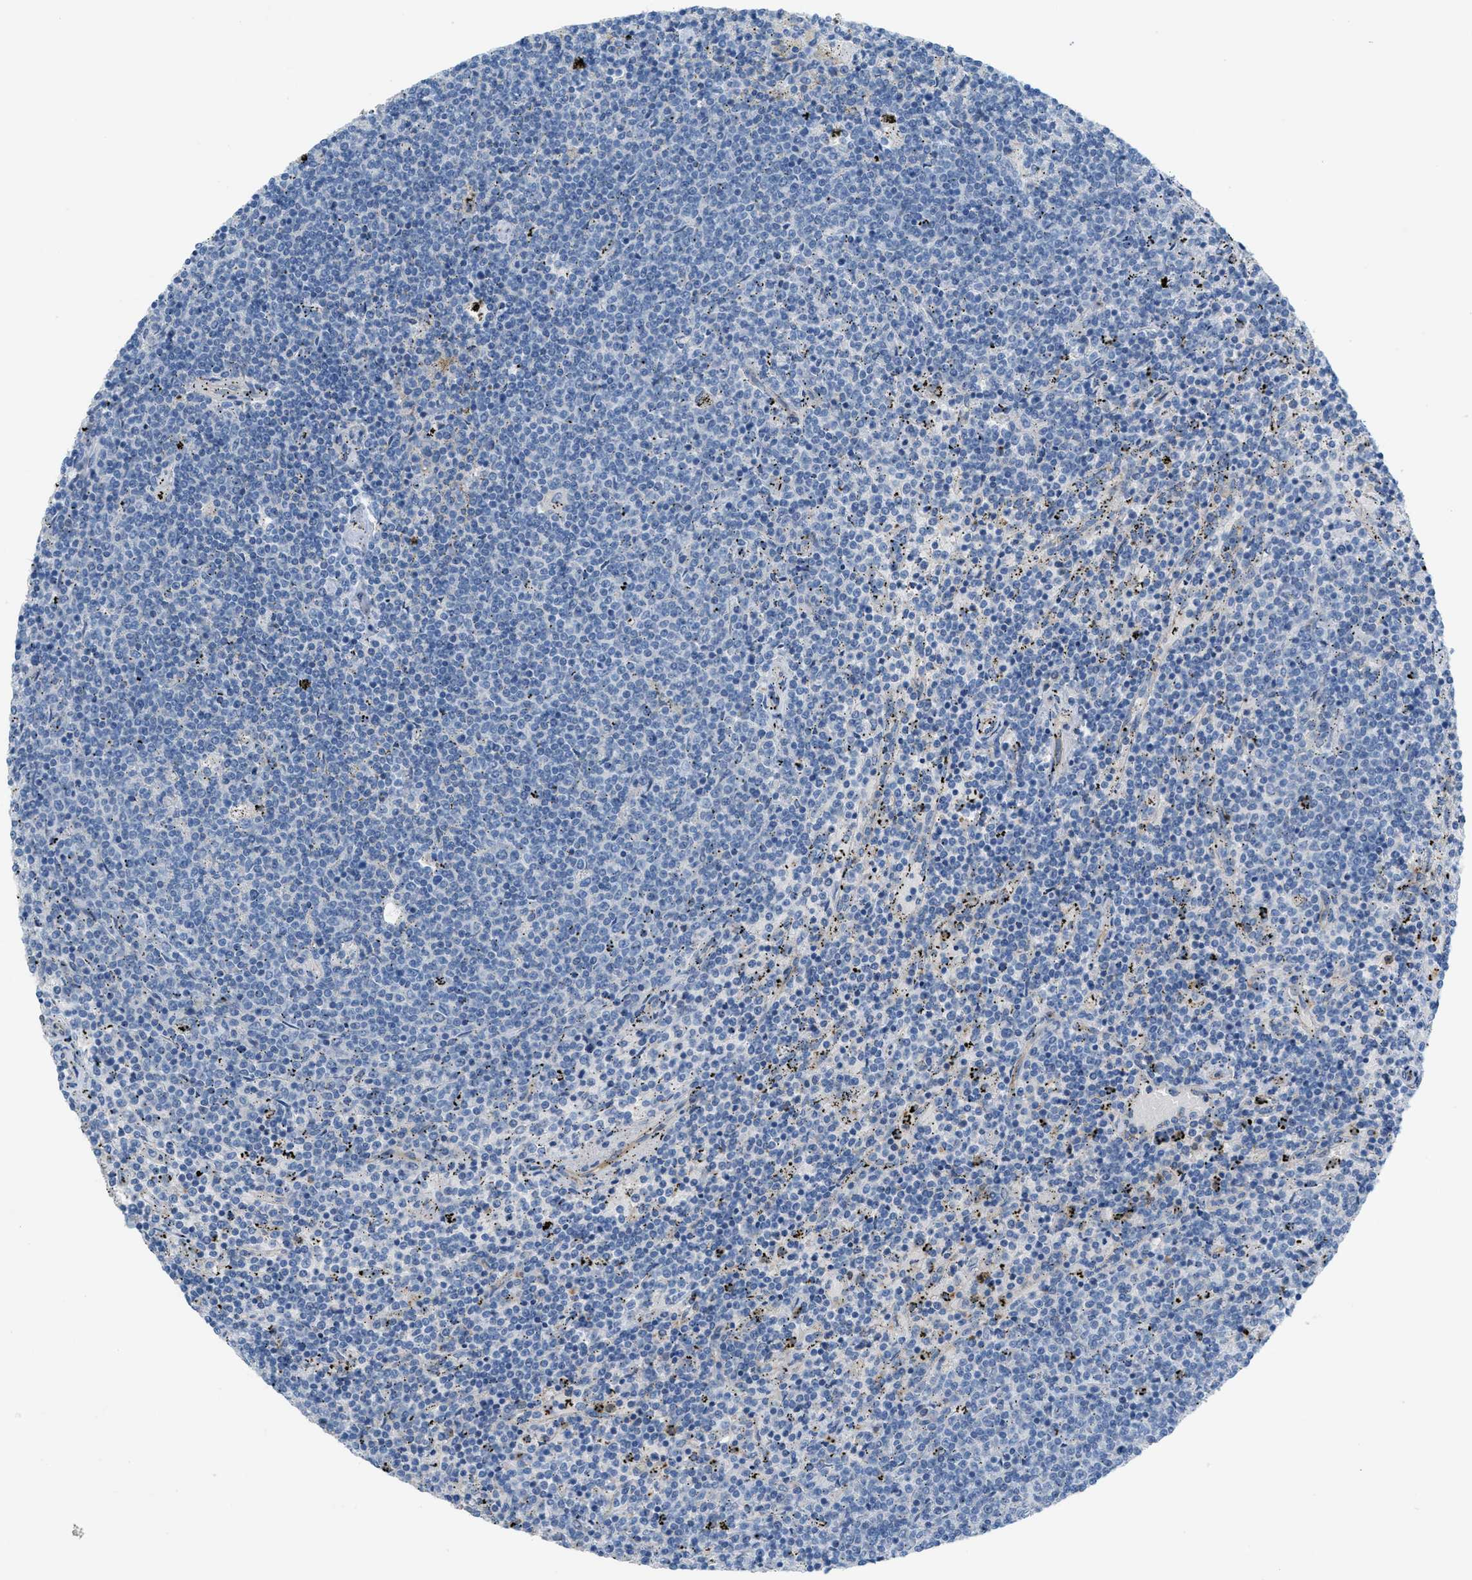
{"staining": {"intensity": "negative", "quantity": "none", "location": "none"}, "tissue": "lymphoma", "cell_type": "Tumor cells", "image_type": "cancer", "snomed": [{"axis": "morphology", "description": "Malignant lymphoma, non-Hodgkin's type, Low grade"}, {"axis": "topography", "description": "Spleen"}], "caption": "A histopathology image of lymphoma stained for a protein exhibits no brown staining in tumor cells.", "gene": "CRB3", "patient": {"sex": "female", "age": 50}}